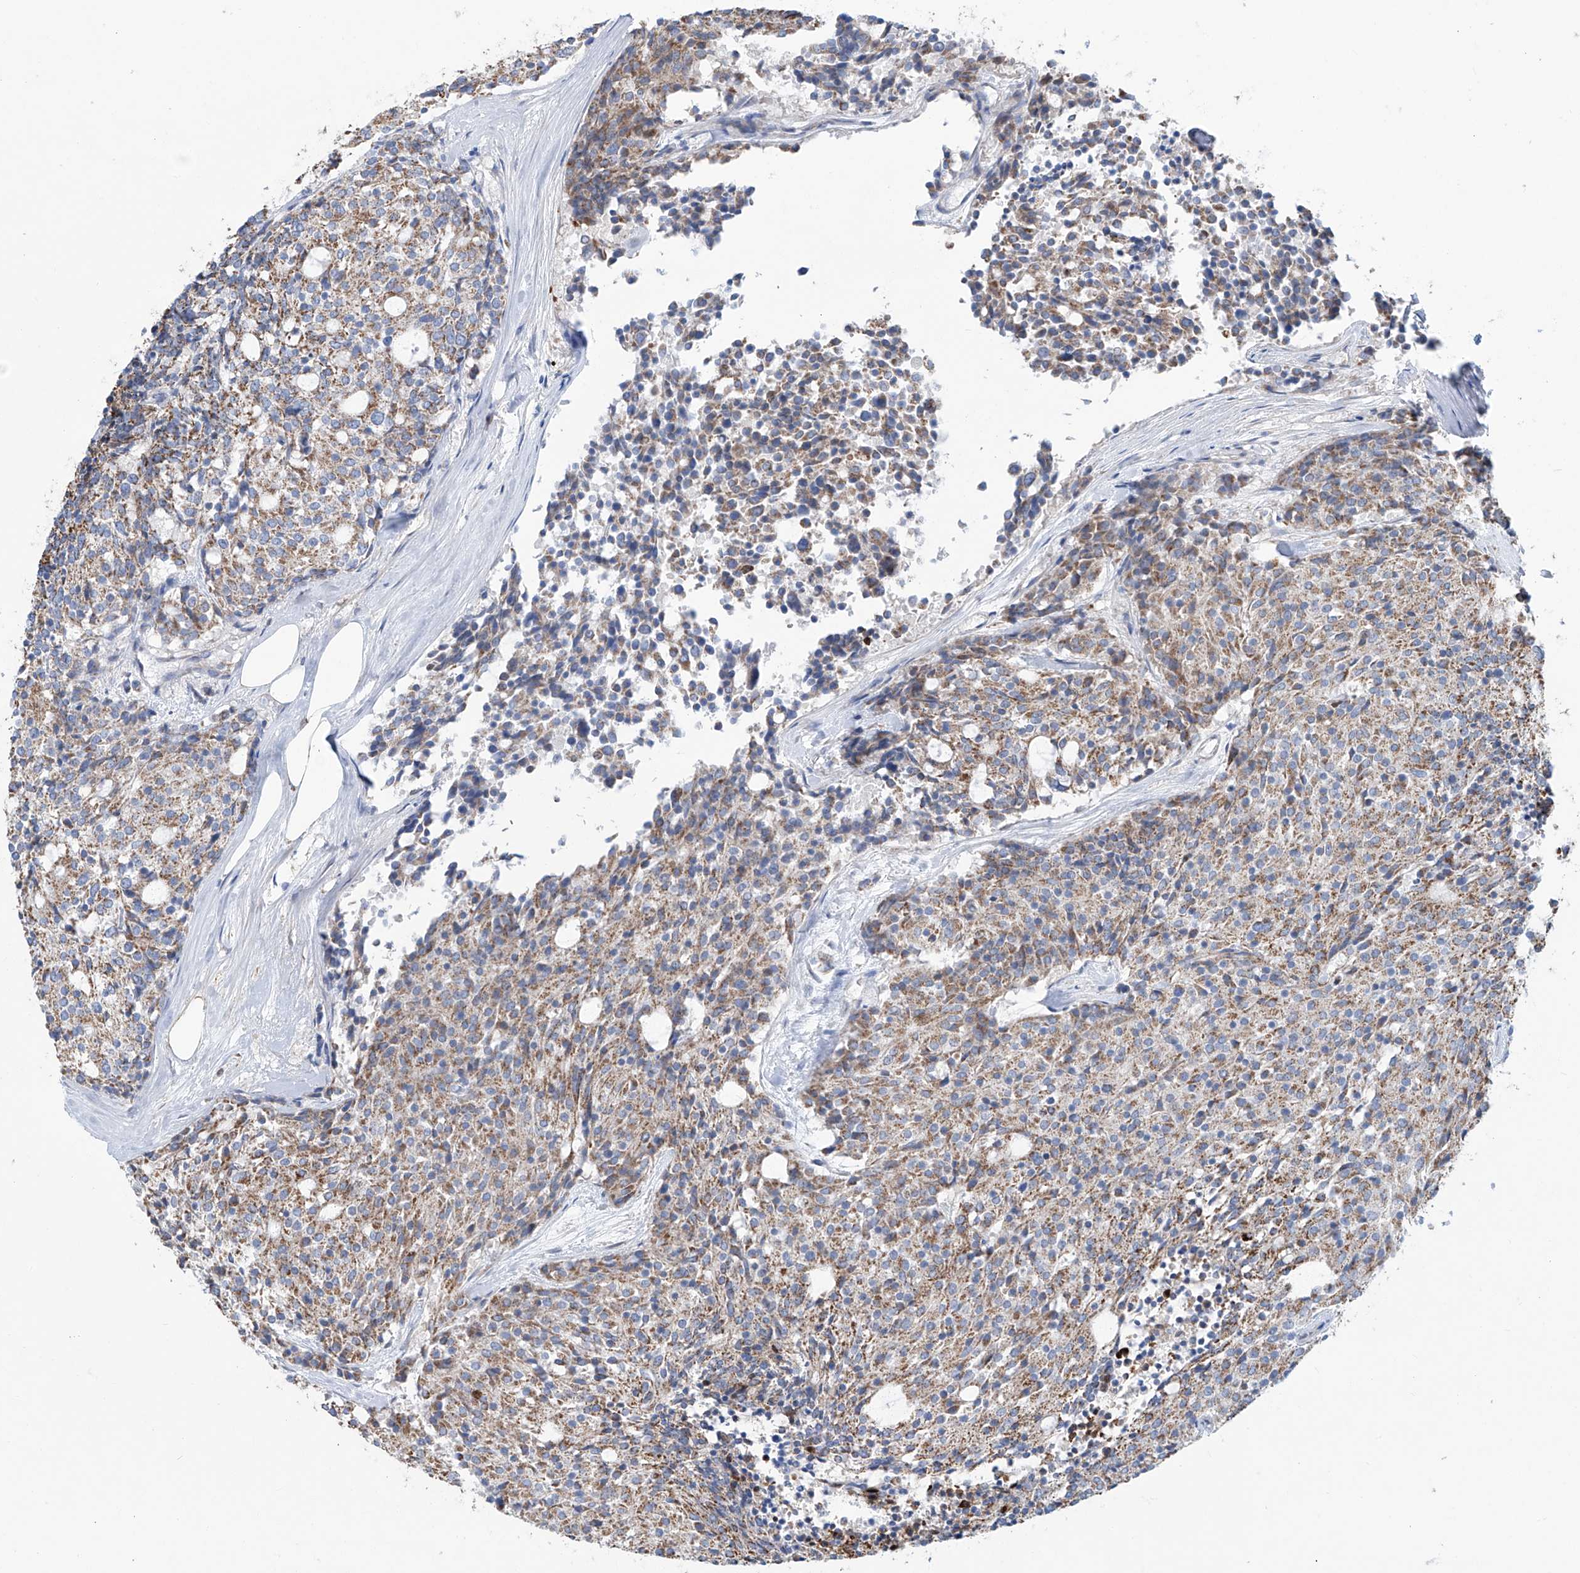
{"staining": {"intensity": "moderate", "quantity": ">75%", "location": "cytoplasmic/membranous"}, "tissue": "carcinoid", "cell_type": "Tumor cells", "image_type": "cancer", "snomed": [{"axis": "morphology", "description": "Carcinoid, malignant, NOS"}, {"axis": "topography", "description": "Pancreas"}], "caption": "Carcinoid (malignant) stained for a protein displays moderate cytoplasmic/membranous positivity in tumor cells.", "gene": "ALDH6A1", "patient": {"sex": "female", "age": 54}}